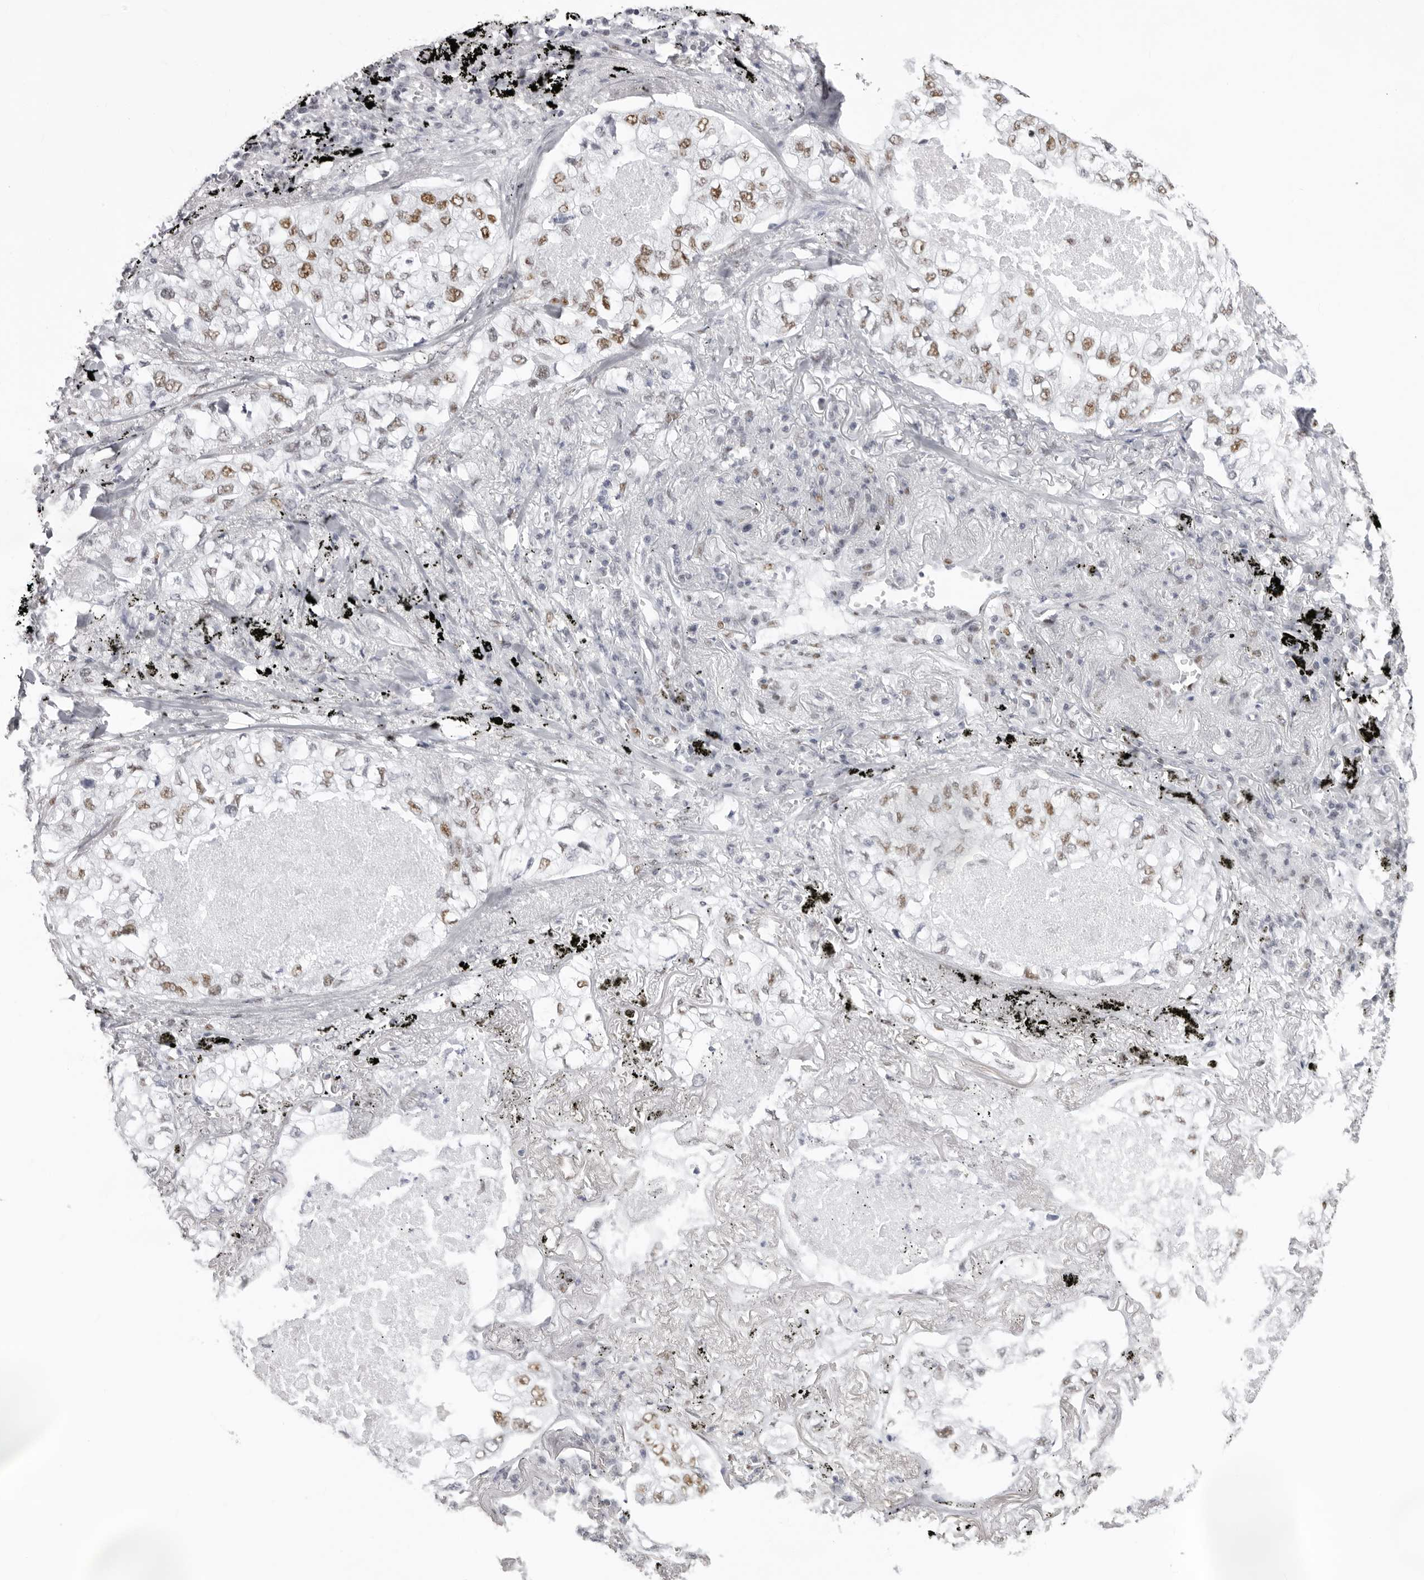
{"staining": {"intensity": "moderate", "quantity": ">75%", "location": "nuclear"}, "tissue": "lung cancer", "cell_type": "Tumor cells", "image_type": "cancer", "snomed": [{"axis": "morphology", "description": "Adenocarcinoma, NOS"}, {"axis": "topography", "description": "Lung"}], "caption": "An image of human lung cancer (adenocarcinoma) stained for a protein exhibits moderate nuclear brown staining in tumor cells.", "gene": "IRF2BP2", "patient": {"sex": "male", "age": 65}}